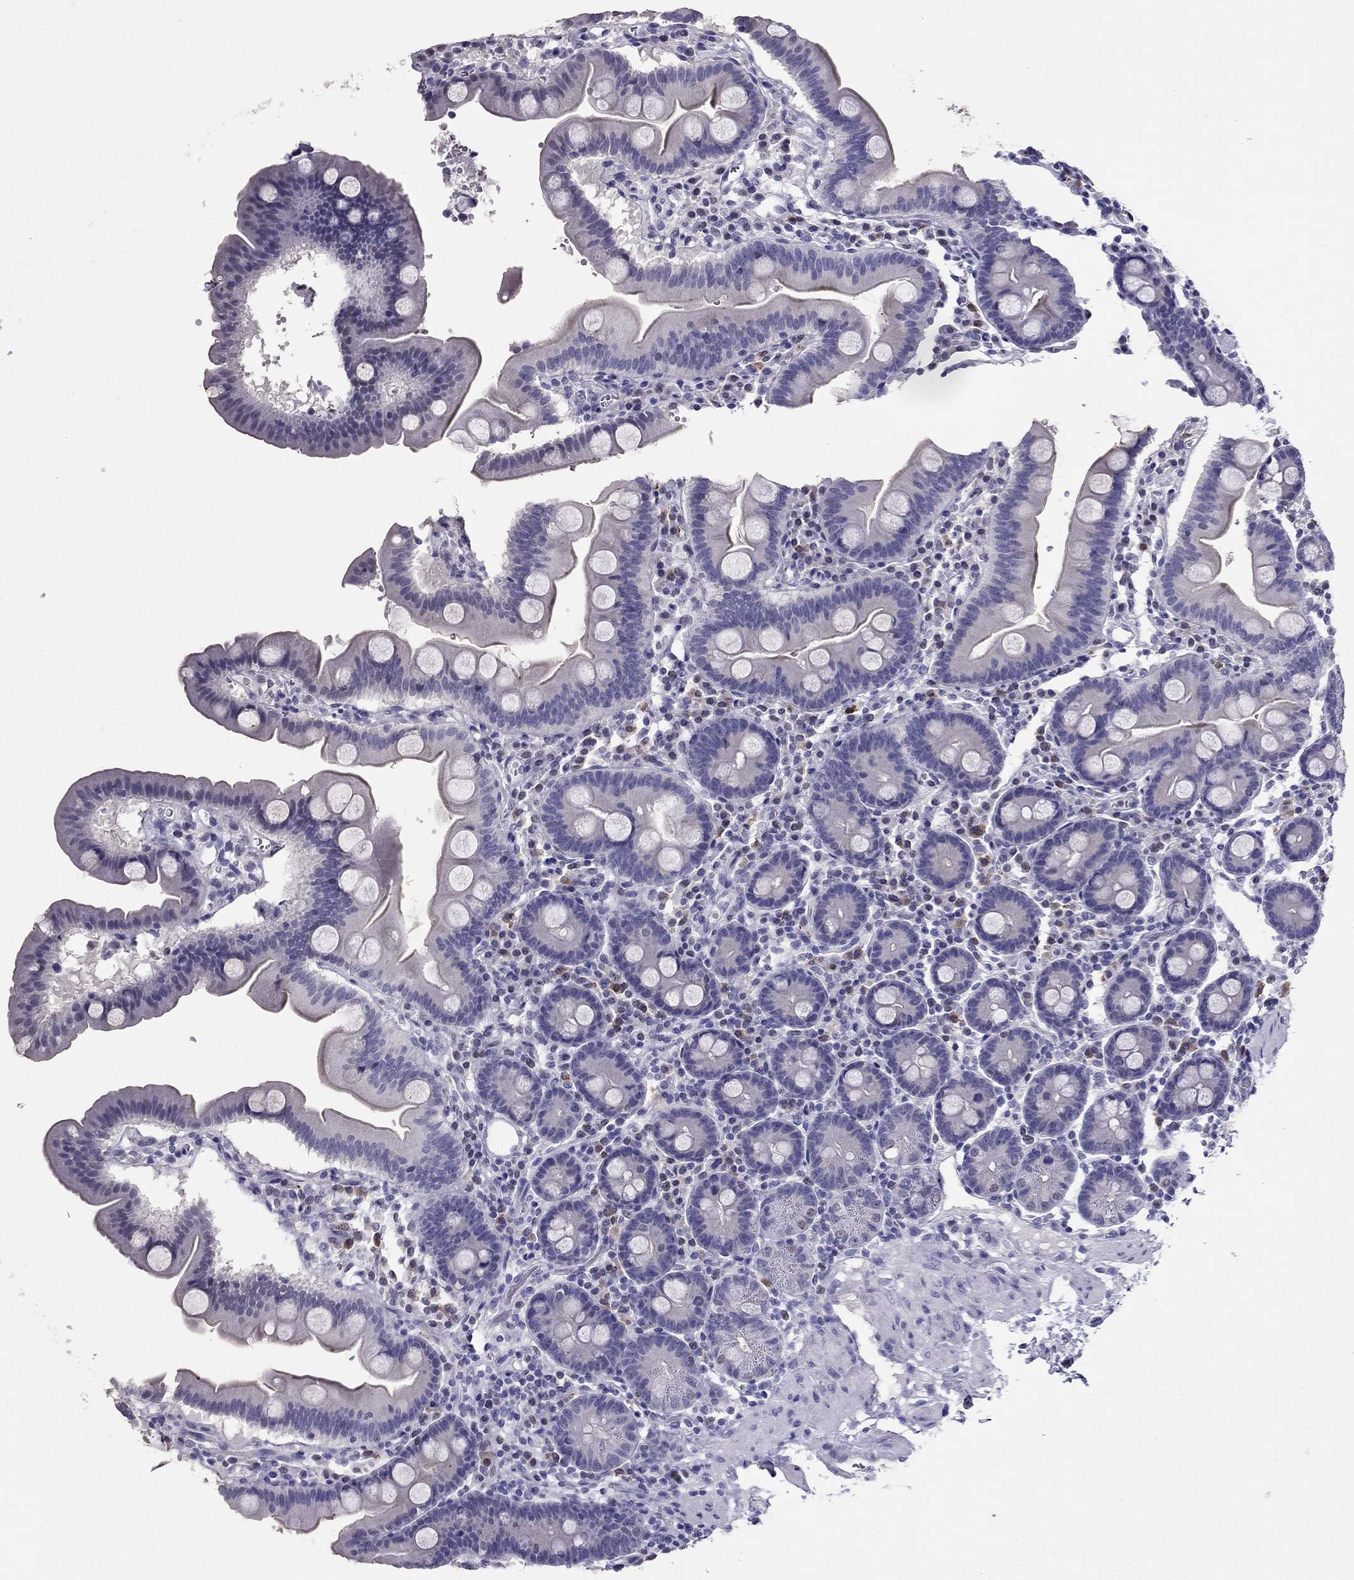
{"staining": {"intensity": "negative", "quantity": "none", "location": "none"}, "tissue": "duodenum", "cell_type": "Glandular cells", "image_type": "normal", "snomed": [{"axis": "morphology", "description": "Normal tissue, NOS"}, {"axis": "topography", "description": "Duodenum"}], "caption": "Protein analysis of normal duodenum demonstrates no significant staining in glandular cells.", "gene": "ARID3A", "patient": {"sex": "male", "age": 59}}